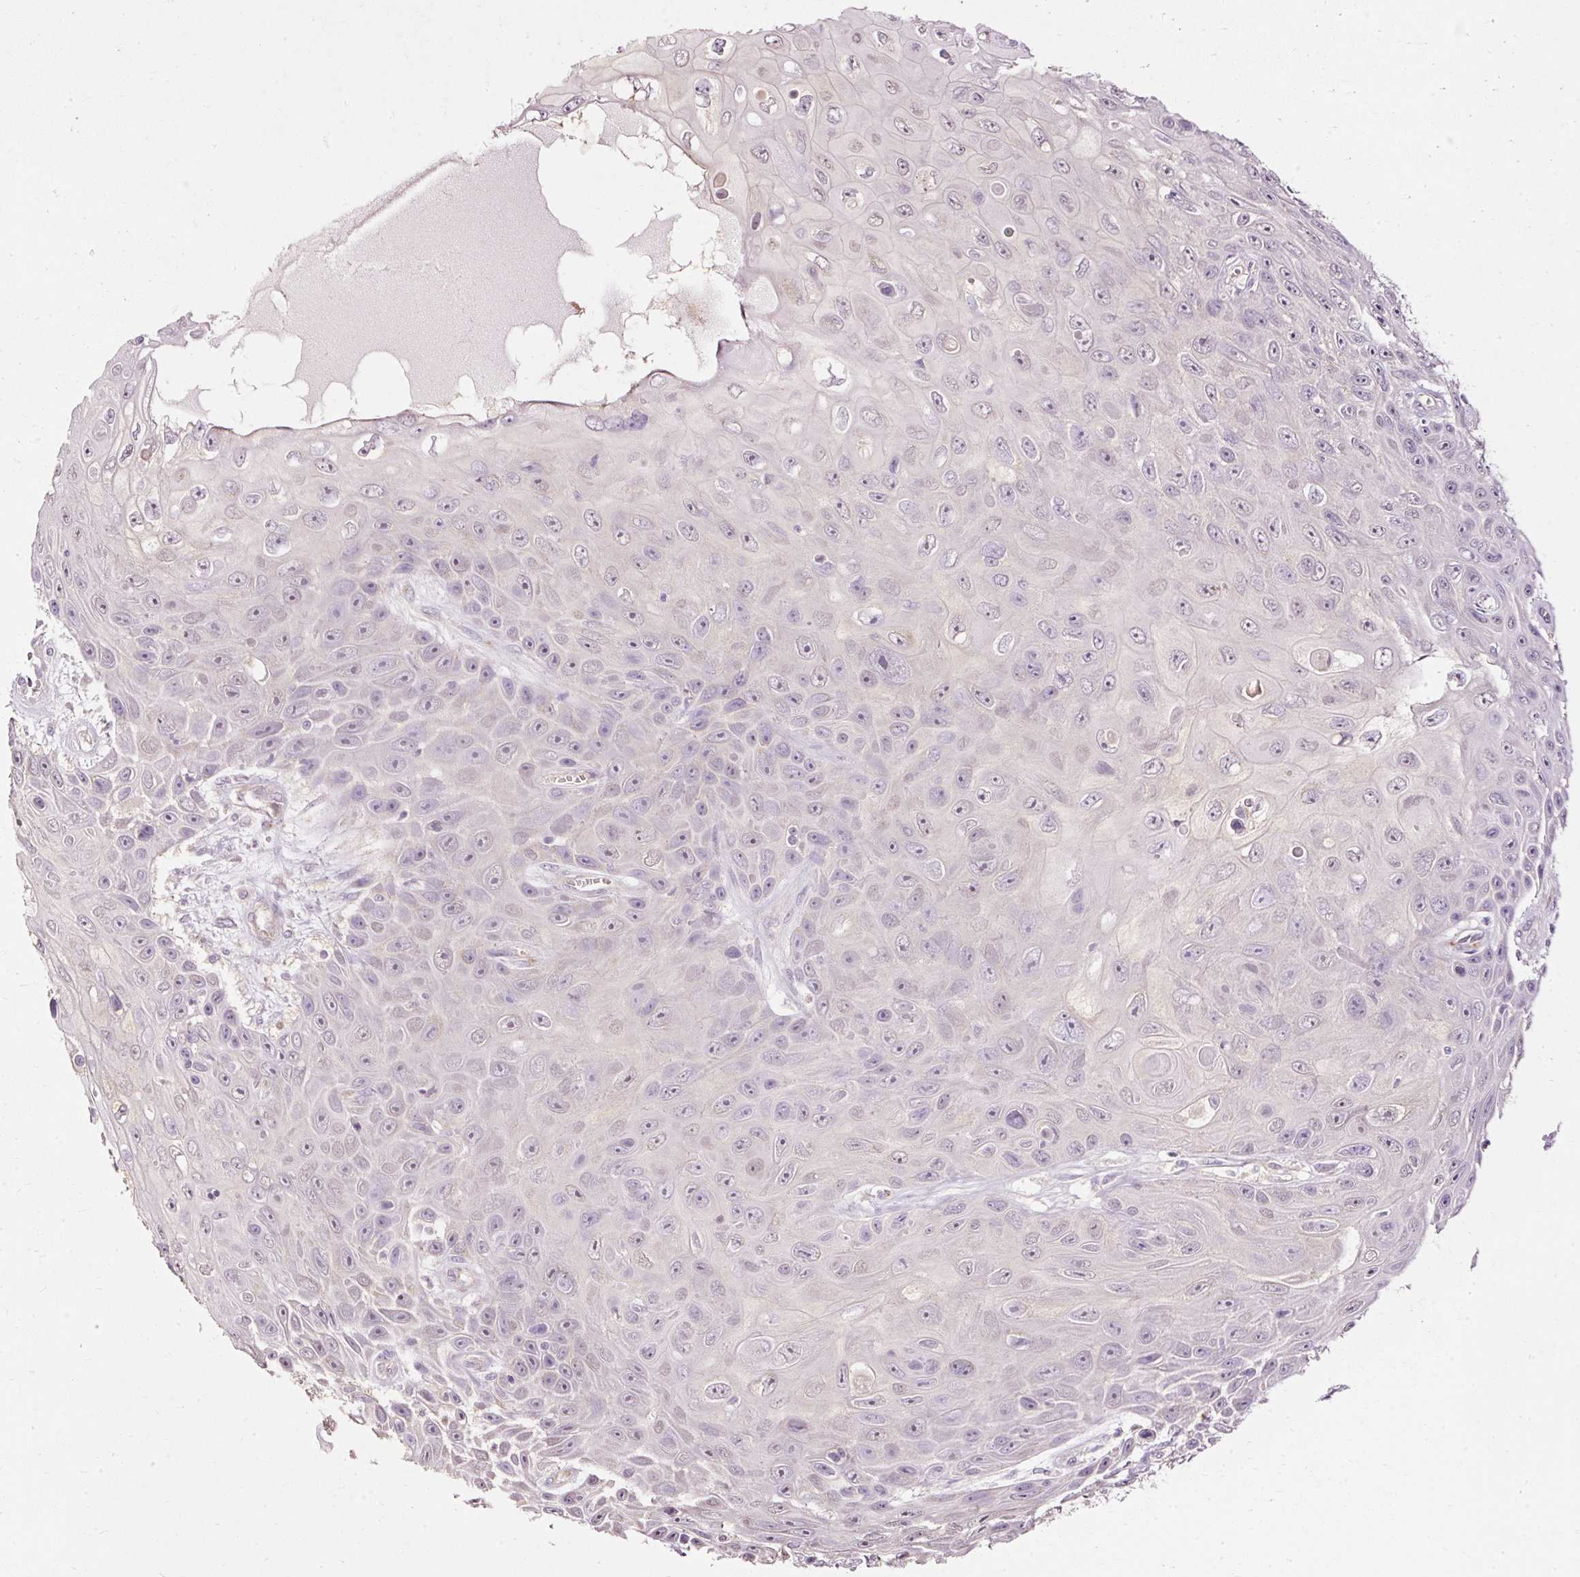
{"staining": {"intensity": "negative", "quantity": "none", "location": "none"}, "tissue": "skin cancer", "cell_type": "Tumor cells", "image_type": "cancer", "snomed": [{"axis": "morphology", "description": "Squamous cell carcinoma, NOS"}, {"axis": "topography", "description": "Skin"}], "caption": "A photomicrograph of human skin cancer (squamous cell carcinoma) is negative for staining in tumor cells. The staining is performed using DAB brown chromogen with nuclei counter-stained in using hematoxylin.", "gene": "ARMH3", "patient": {"sex": "male", "age": 82}}